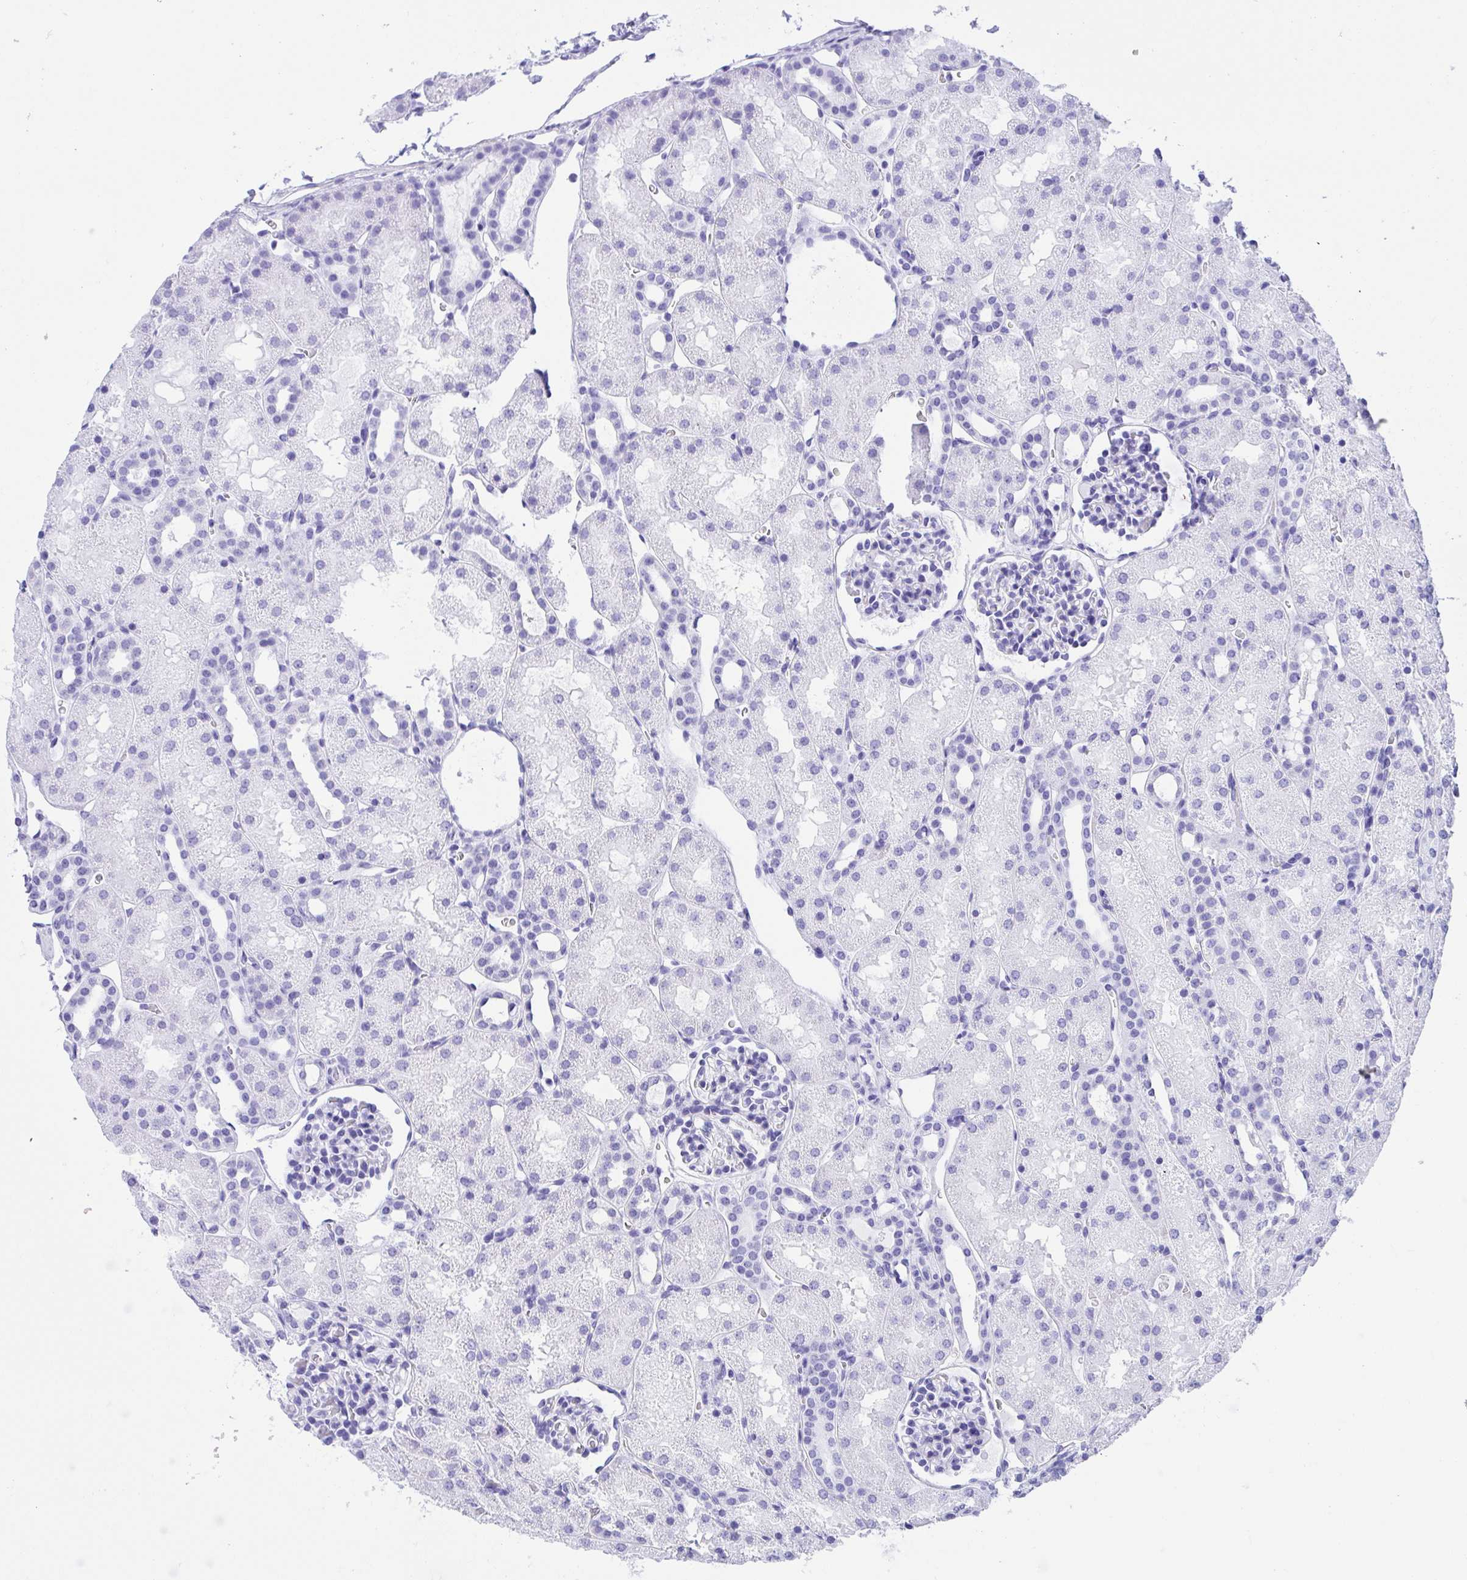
{"staining": {"intensity": "negative", "quantity": "none", "location": "none"}, "tissue": "kidney", "cell_type": "Cells in glomeruli", "image_type": "normal", "snomed": [{"axis": "morphology", "description": "Normal tissue, NOS"}, {"axis": "topography", "description": "Kidney"}], "caption": "Immunohistochemistry image of benign kidney: human kidney stained with DAB (3,3'-diaminobenzidine) demonstrates no significant protein expression in cells in glomeruli.", "gene": "ANK1", "patient": {"sex": "male", "age": 2}}